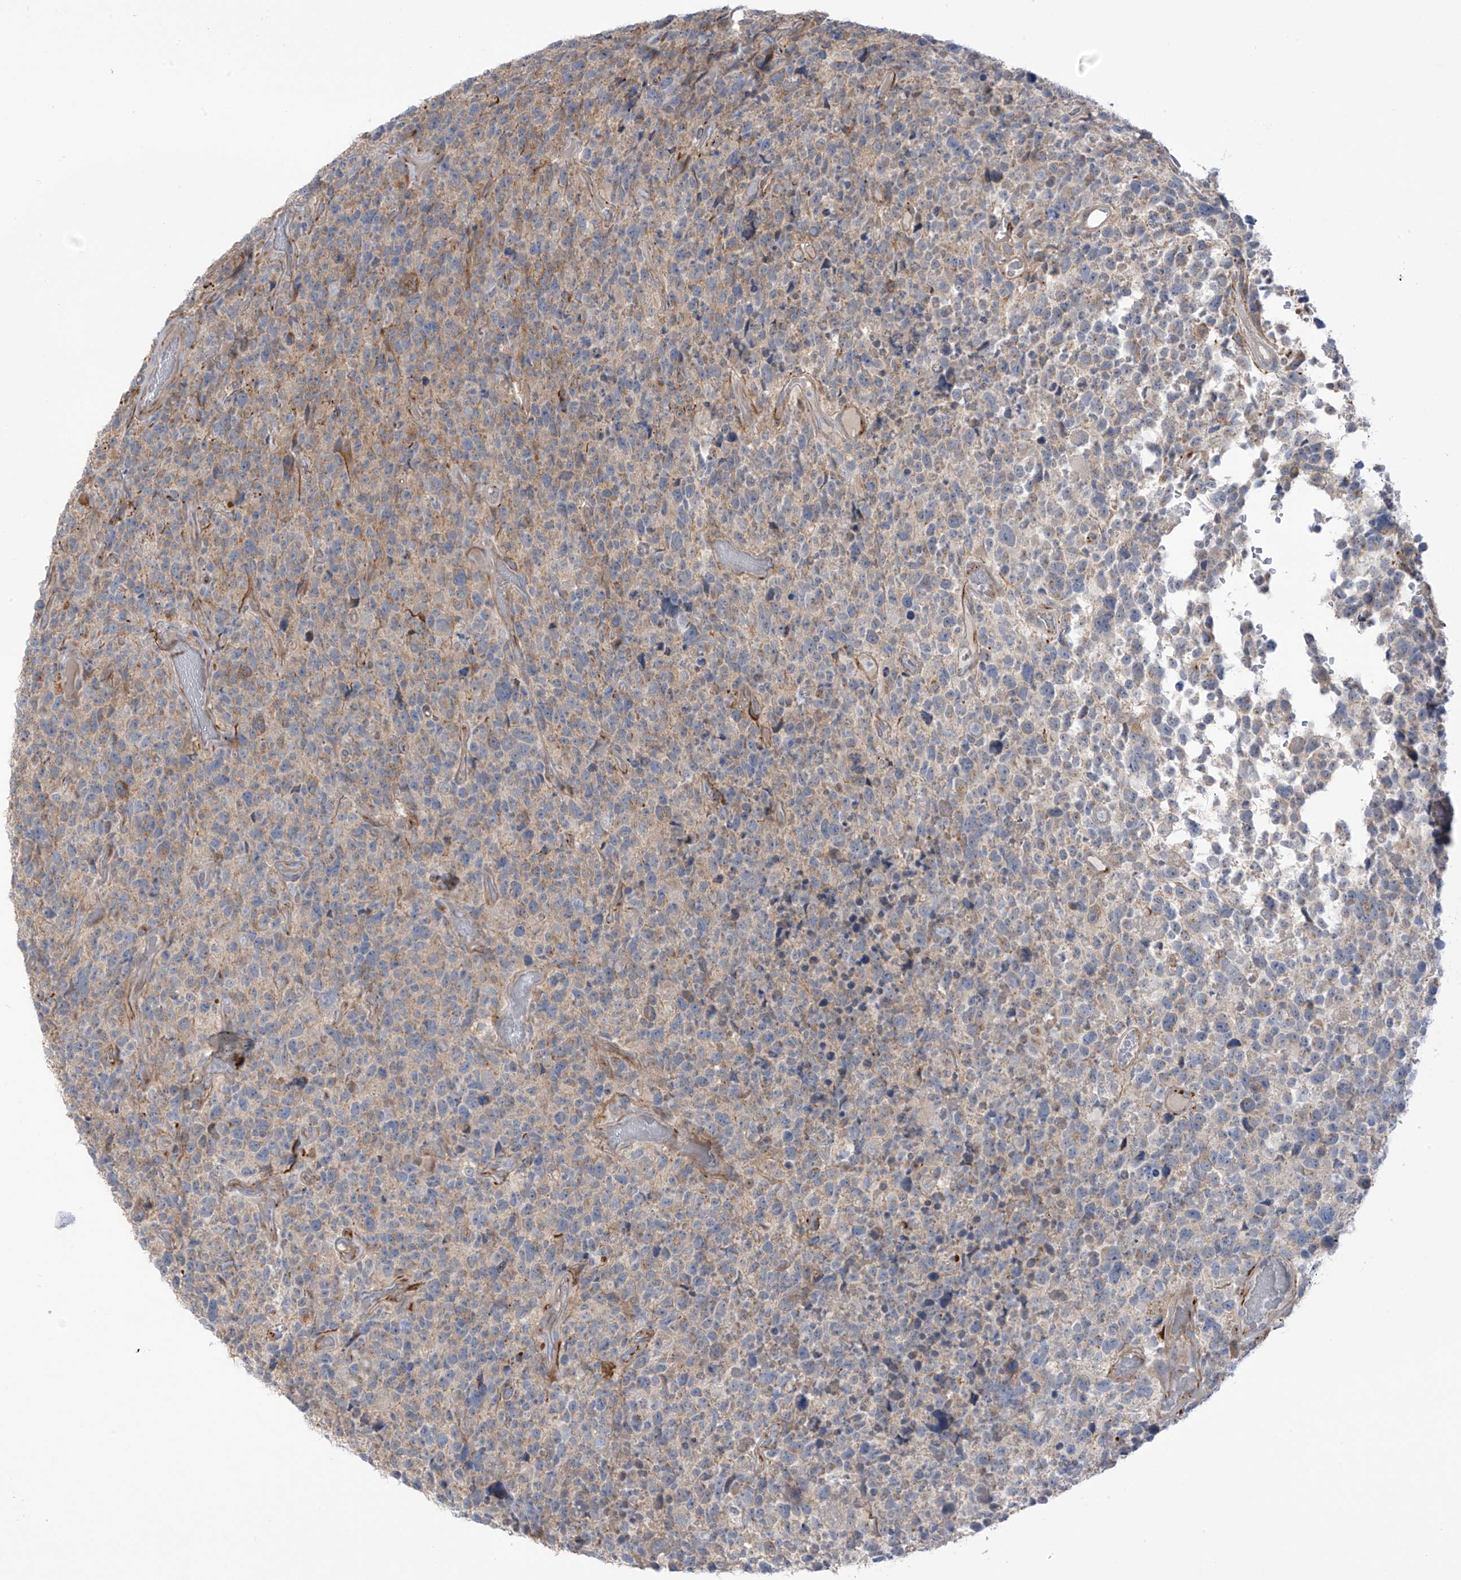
{"staining": {"intensity": "negative", "quantity": "none", "location": "none"}, "tissue": "glioma", "cell_type": "Tumor cells", "image_type": "cancer", "snomed": [{"axis": "morphology", "description": "Glioma, malignant, High grade"}, {"axis": "topography", "description": "Brain"}], "caption": "Immunohistochemistry histopathology image of neoplastic tissue: human glioma stained with DAB (3,3'-diaminobenzidine) demonstrates no significant protein positivity in tumor cells.", "gene": "HS6ST2", "patient": {"sex": "male", "age": 69}}